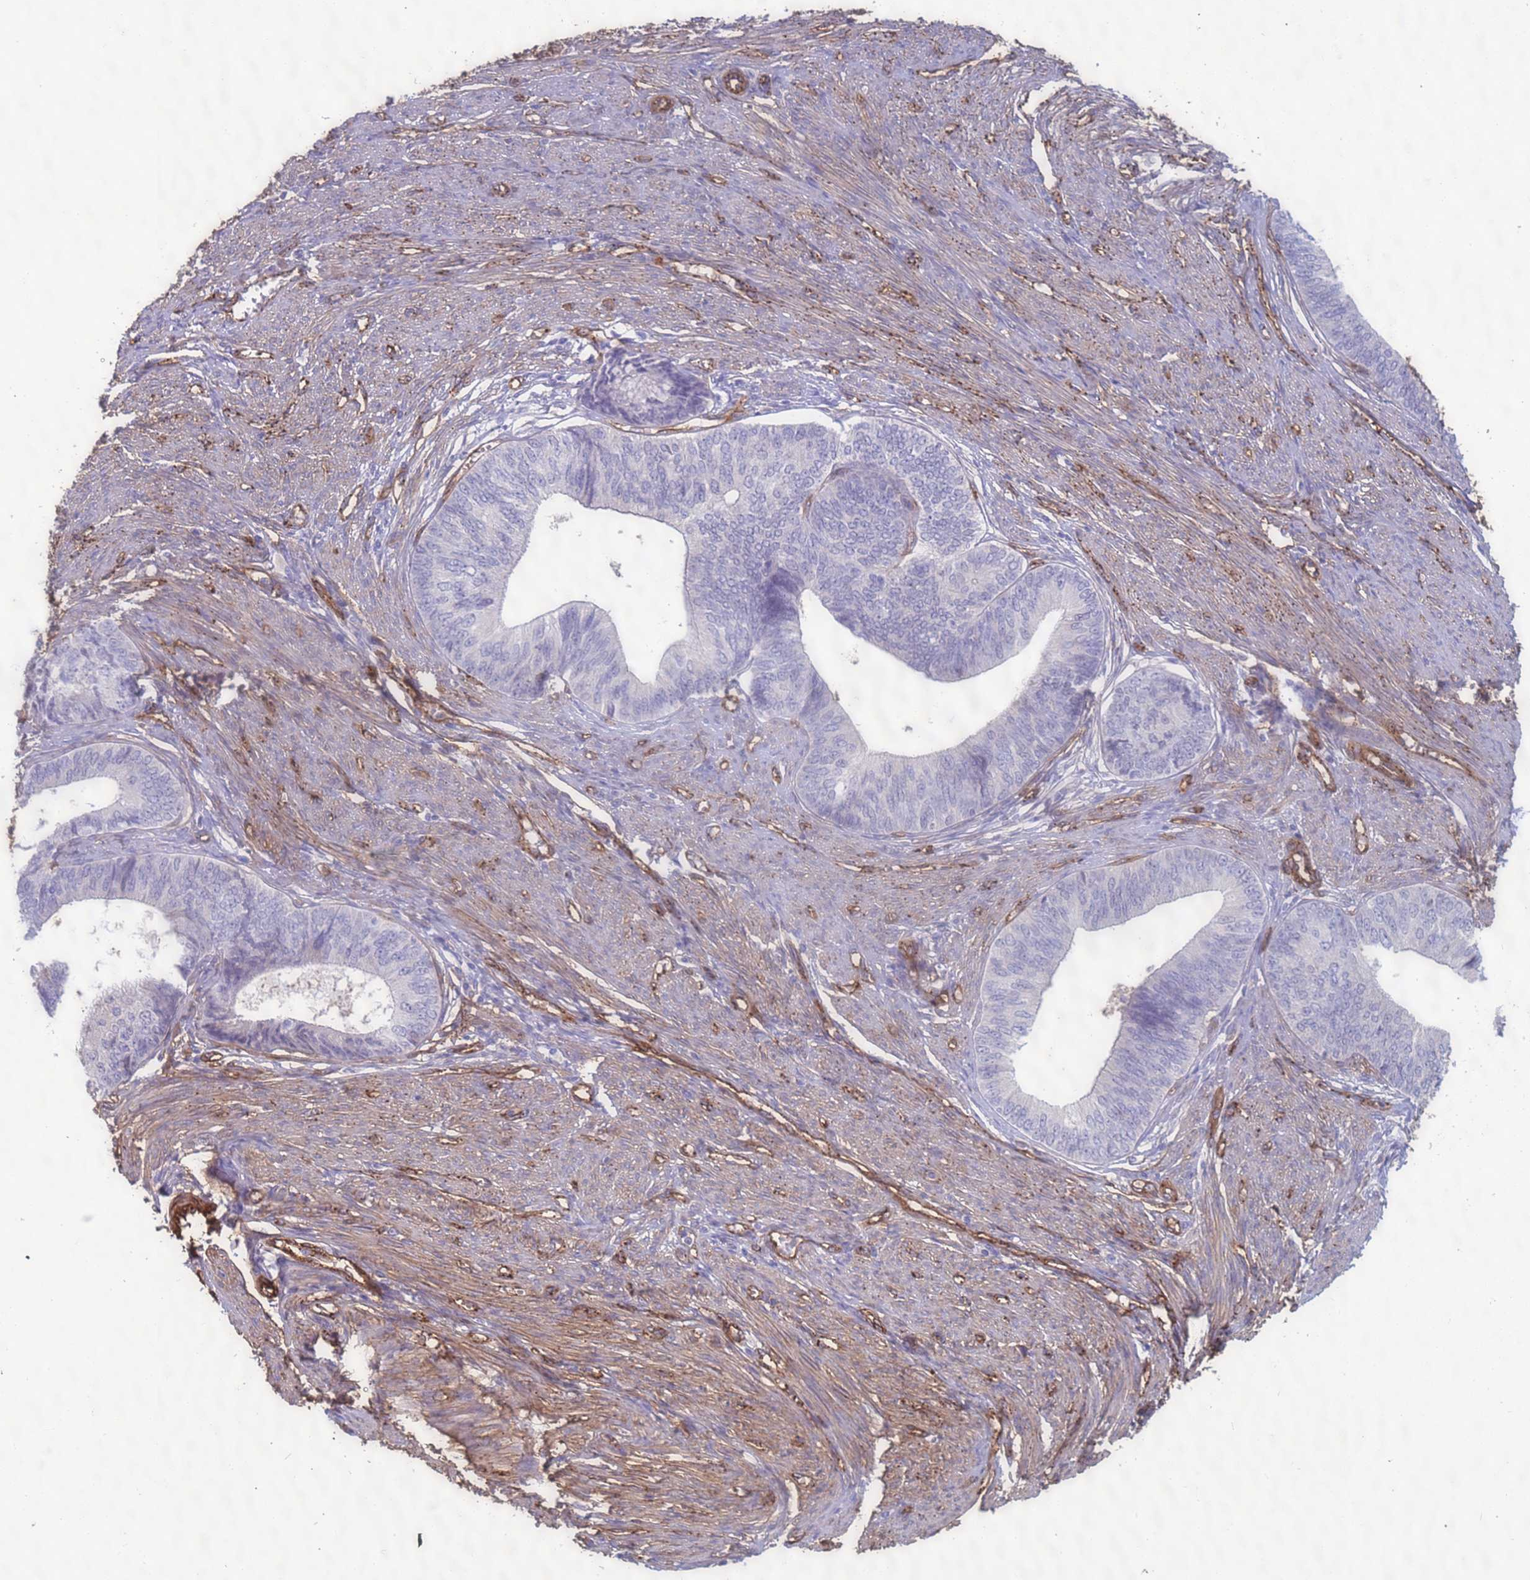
{"staining": {"intensity": "negative", "quantity": "none", "location": "none"}, "tissue": "endometrial cancer", "cell_type": "Tumor cells", "image_type": "cancer", "snomed": [{"axis": "morphology", "description": "Adenocarcinoma, NOS"}, {"axis": "topography", "description": "Endometrium"}], "caption": "The image exhibits no staining of tumor cells in endometrial adenocarcinoma.", "gene": "EHD2", "patient": {"sex": "female", "age": 68}}